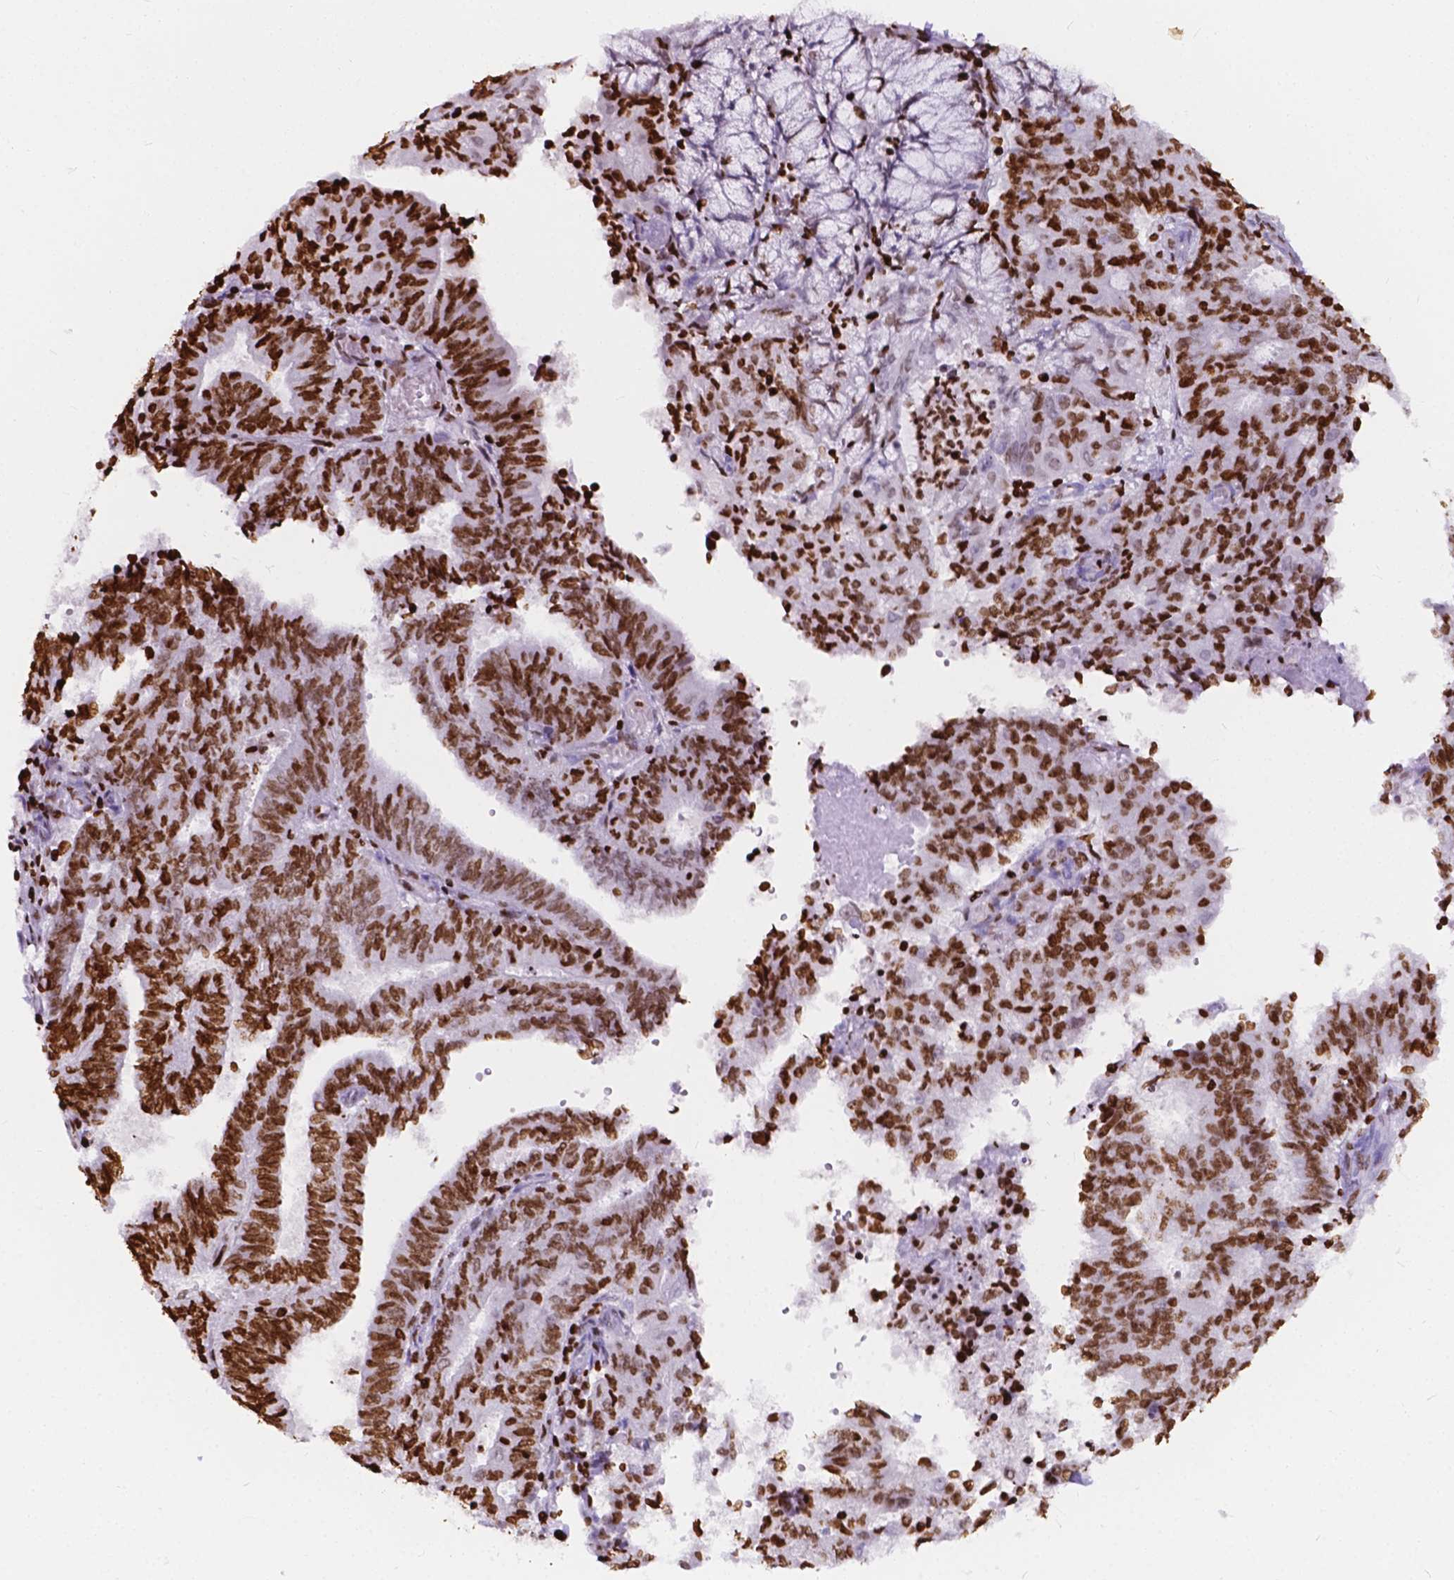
{"staining": {"intensity": "strong", "quantity": ">75%", "location": "nuclear"}, "tissue": "endometrial cancer", "cell_type": "Tumor cells", "image_type": "cancer", "snomed": [{"axis": "morphology", "description": "Adenocarcinoma, NOS"}, {"axis": "topography", "description": "Endometrium"}], "caption": "This is a micrograph of IHC staining of endometrial cancer (adenocarcinoma), which shows strong staining in the nuclear of tumor cells.", "gene": "CBY3", "patient": {"sex": "female", "age": 82}}